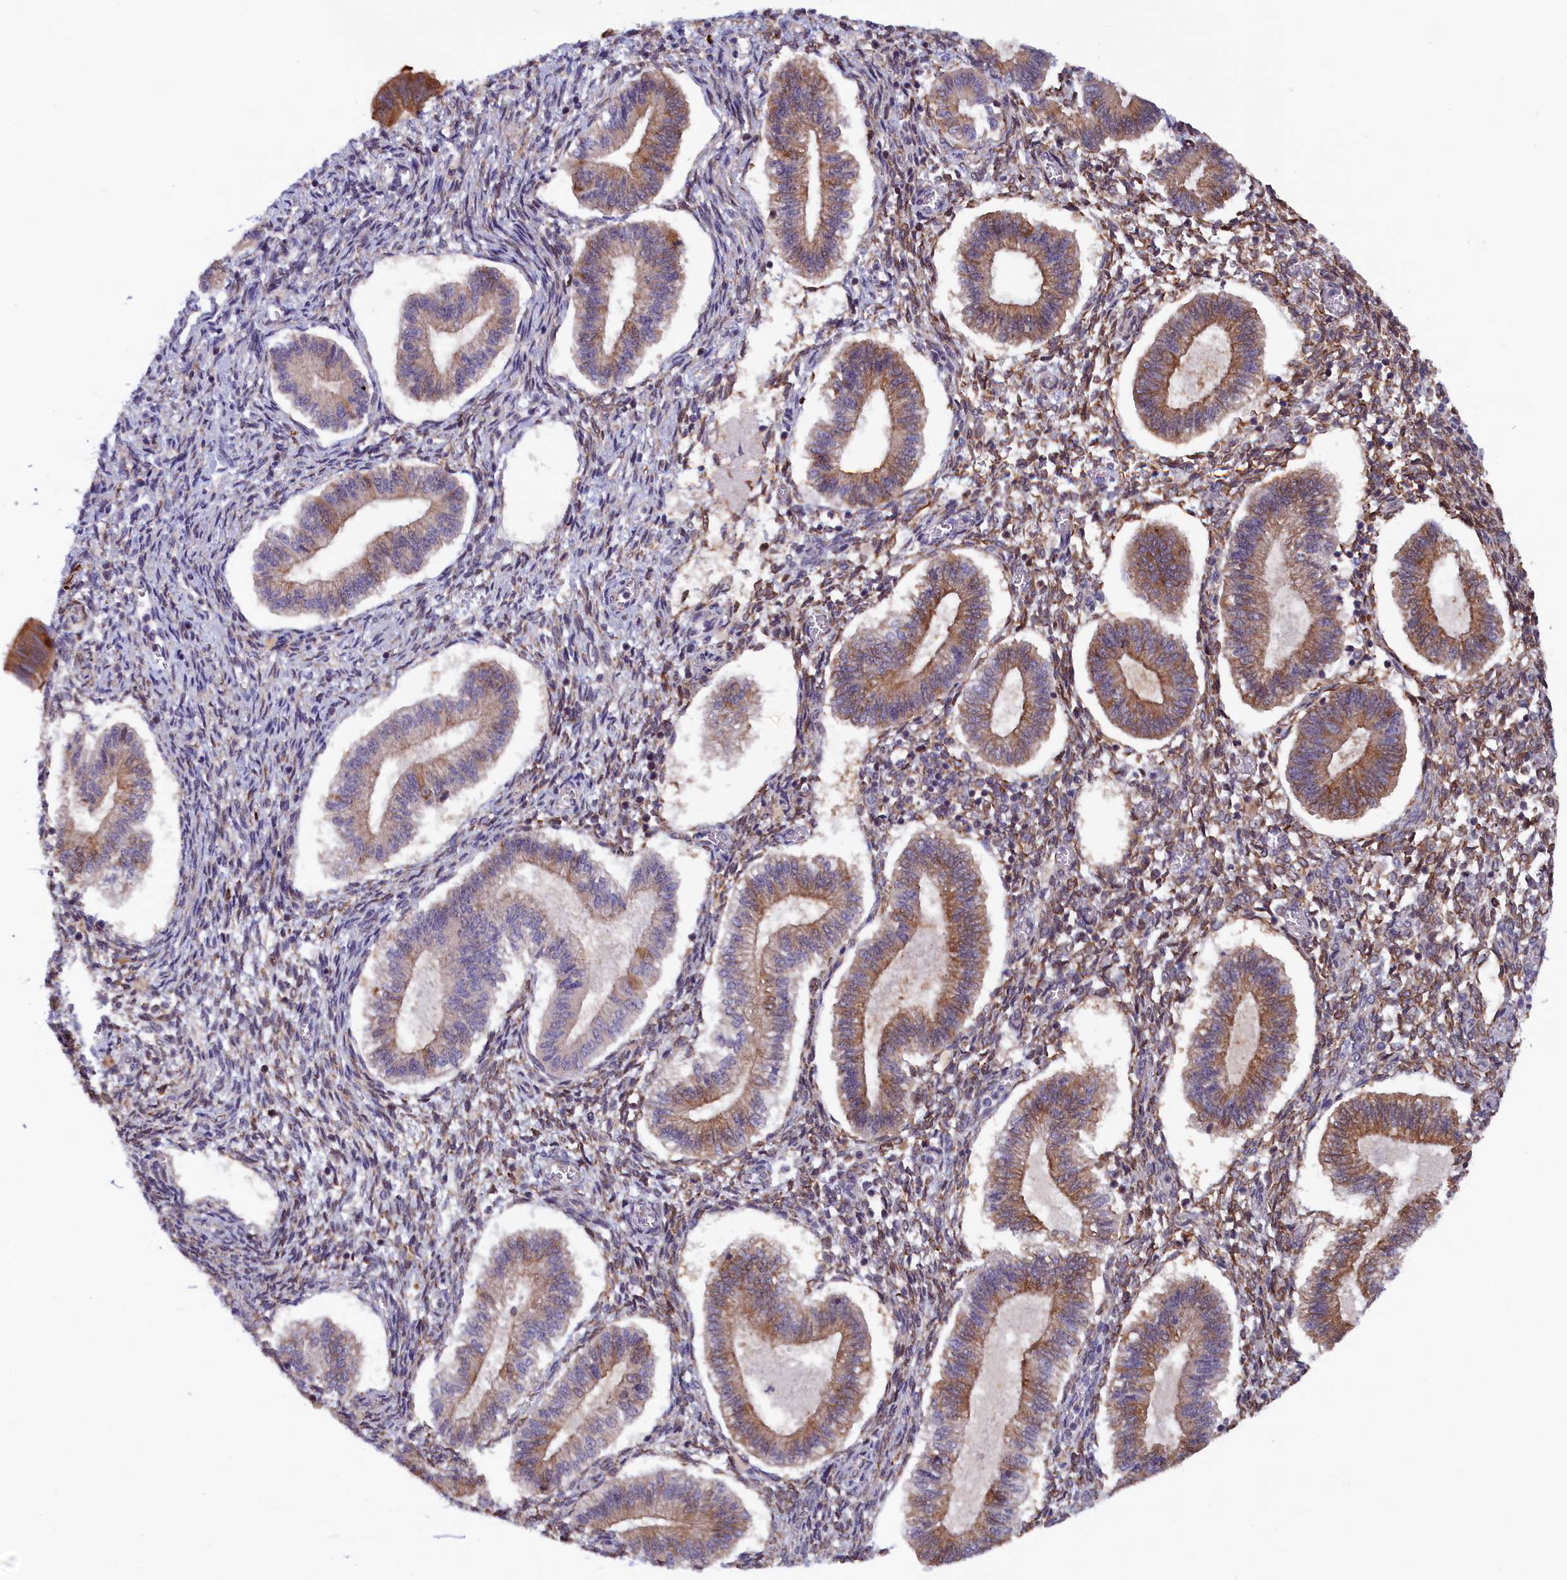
{"staining": {"intensity": "weak", "quantity": "<25%", "location": "cytoplasmic/membranous"}, "tissue": "endometrium", "cell_type": "Cells in endometrial stroma", "image_type": "normal", "snomed": [{"axis": "morphology", "description": "Normal tissue, NOS"}, {"axis": "topography", "description": "Endometrium"}], "caption": "This is an IHC image of benign endometrium. There is no expression in cells in endometrial stroma.", "gene": "JPT2", "patient": {"sex": "female", "age": 25}}